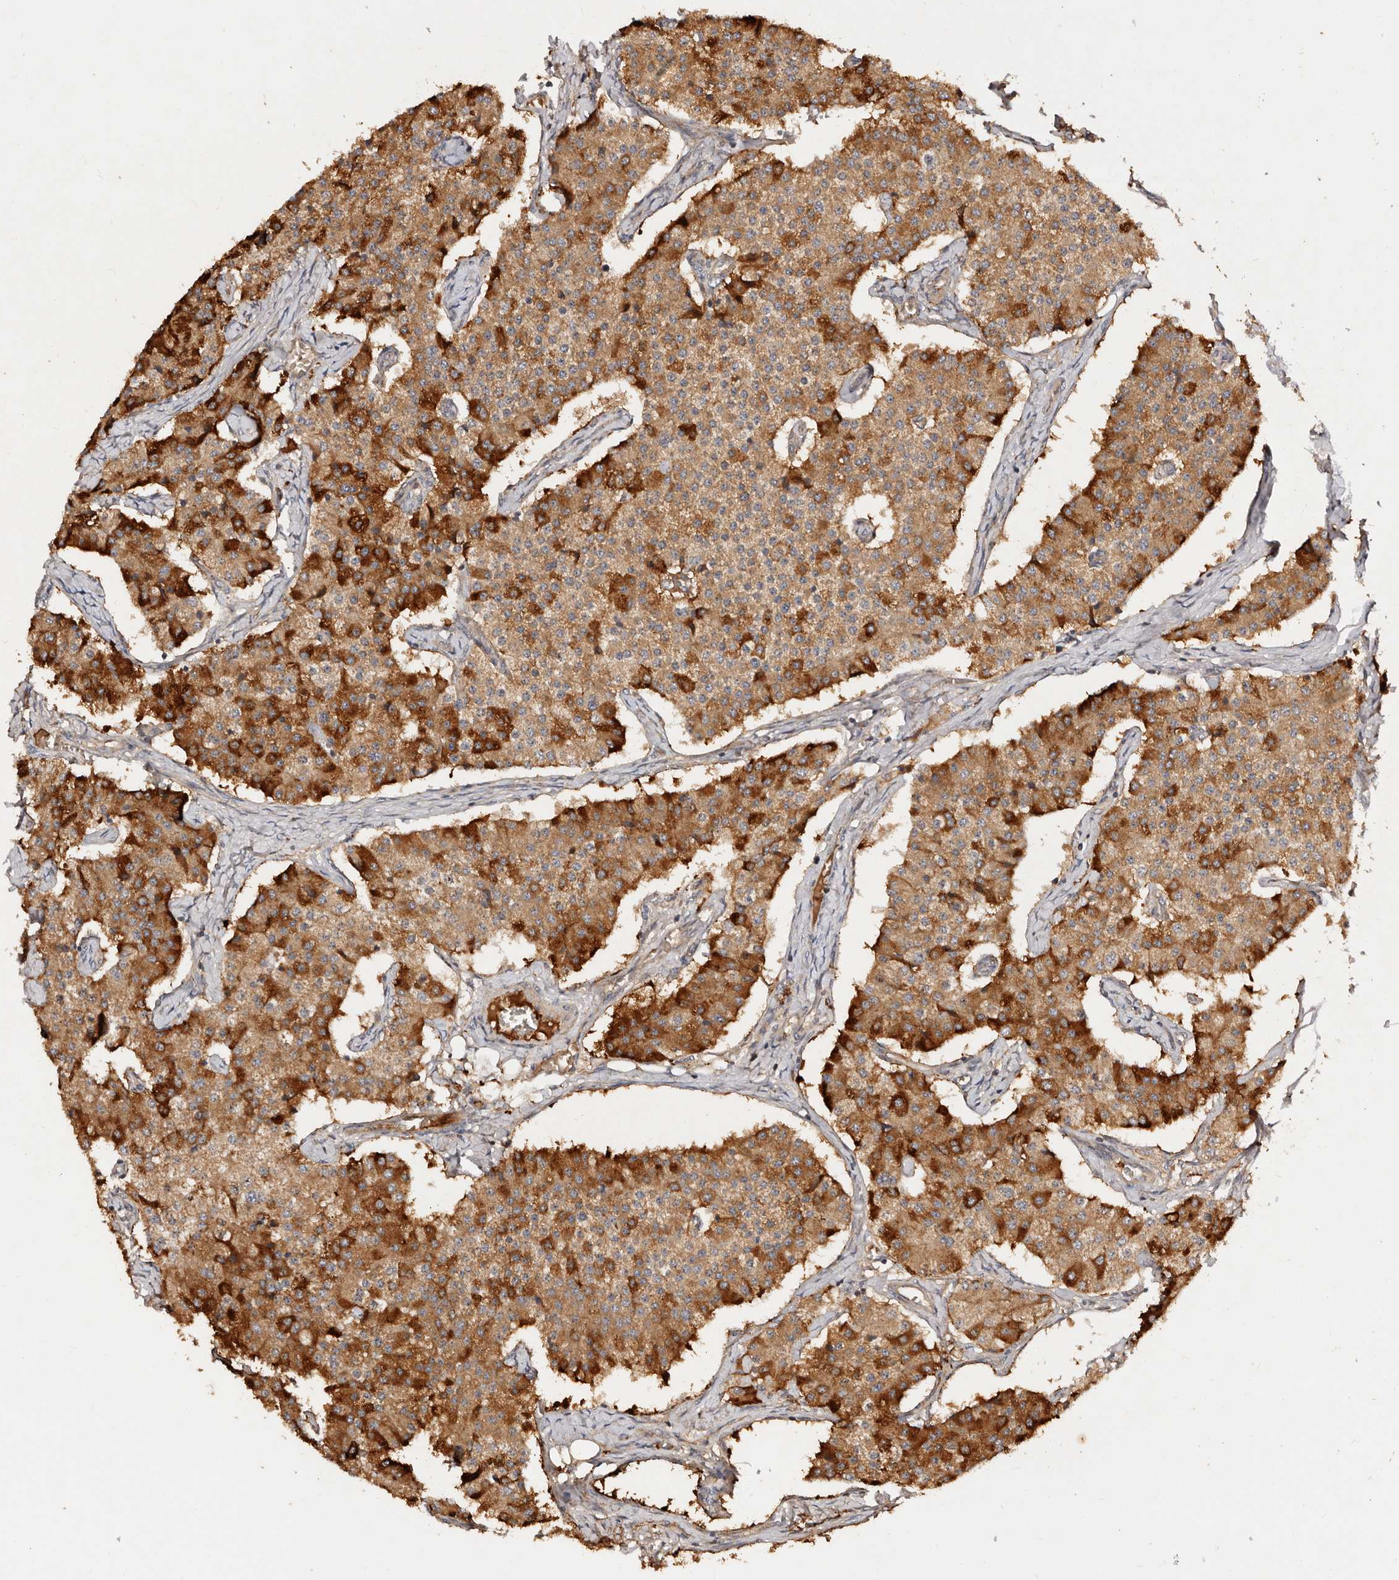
{"staining": {"intensity": "strong", "quantity": ">75%", "location": "cytoplasmic/membranous"}, "tissue": "carcinoid", "cell_type": "Tumor cells", "image_type": "cancer", "snomed": [{"axis": "morphology", "description": "Carcinoid, malignant, NOS"}, {"axis": "topography", "description": "Colon"}], "caption": "DAB (3,3'-diaminobenzidine) immunohistochemical staining of malignant carcinoid shows strong cytoplasmic/membranous protein staining in approximately >75% of tumor cells.", "gene": "DENND11", "patient": {"sex": "female", "age": 52}}